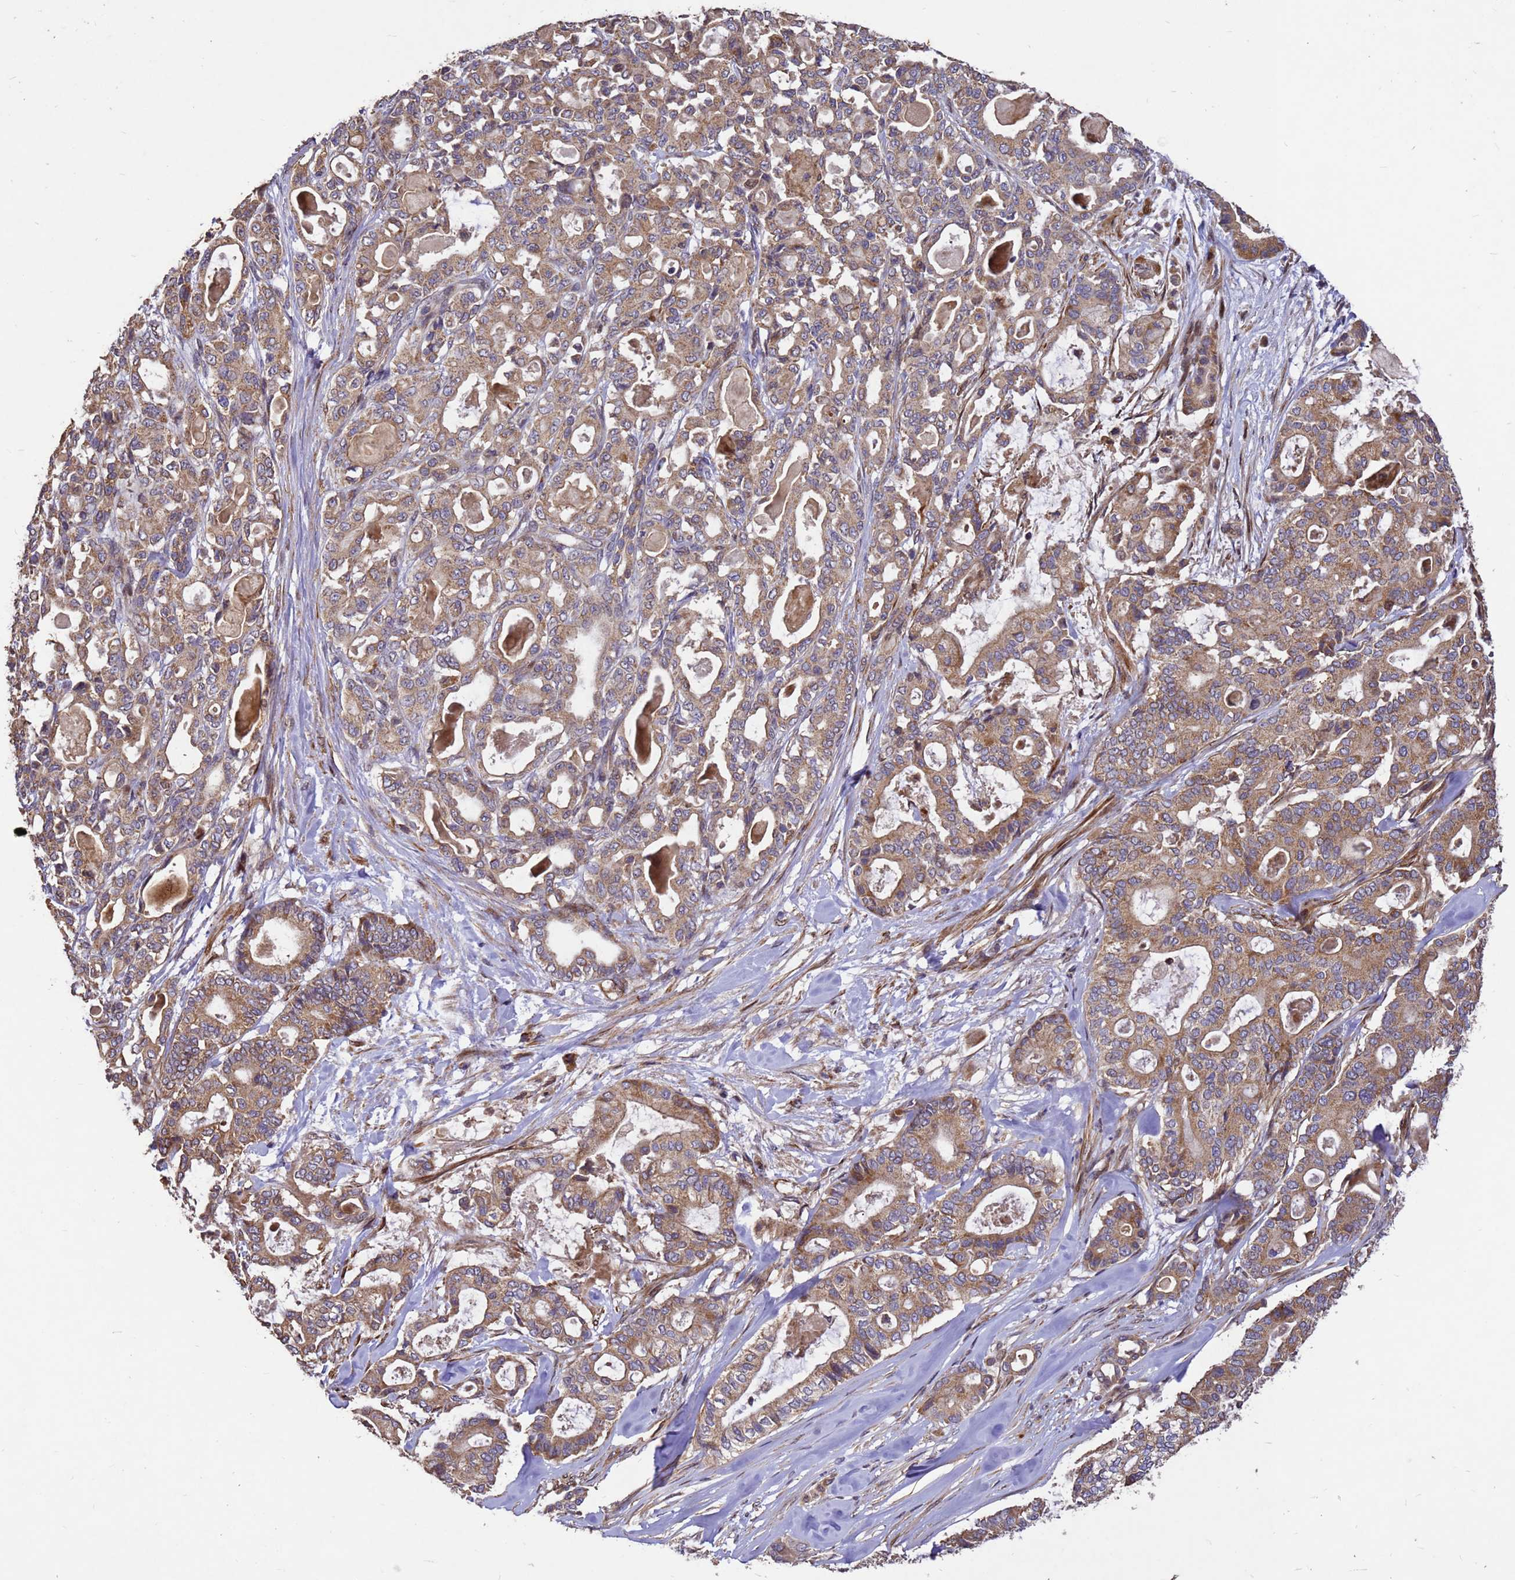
{"staining": {"intensity": "moderate", "quantity": ">75%", "location": "cytoplasmic/membranous"}, "tissue": "pancreatic cancer", "cell_type": "Tumor cells", "image_type": "cancer", "snomed": [{"axis": "morphology", "description": "Adenocarcinoma, NOS"}, {"axis": "topography", "description": "Pancreas"}], "caption": "Human pancreatic cancer (adenocarcinoma) stained with a brown dye displays moderate cytoplasmic/membranous positive staining in approximately >75% of tumor cells.", "gene": "RSPRY1", "patient": {"sex": "male", "age": 63}}